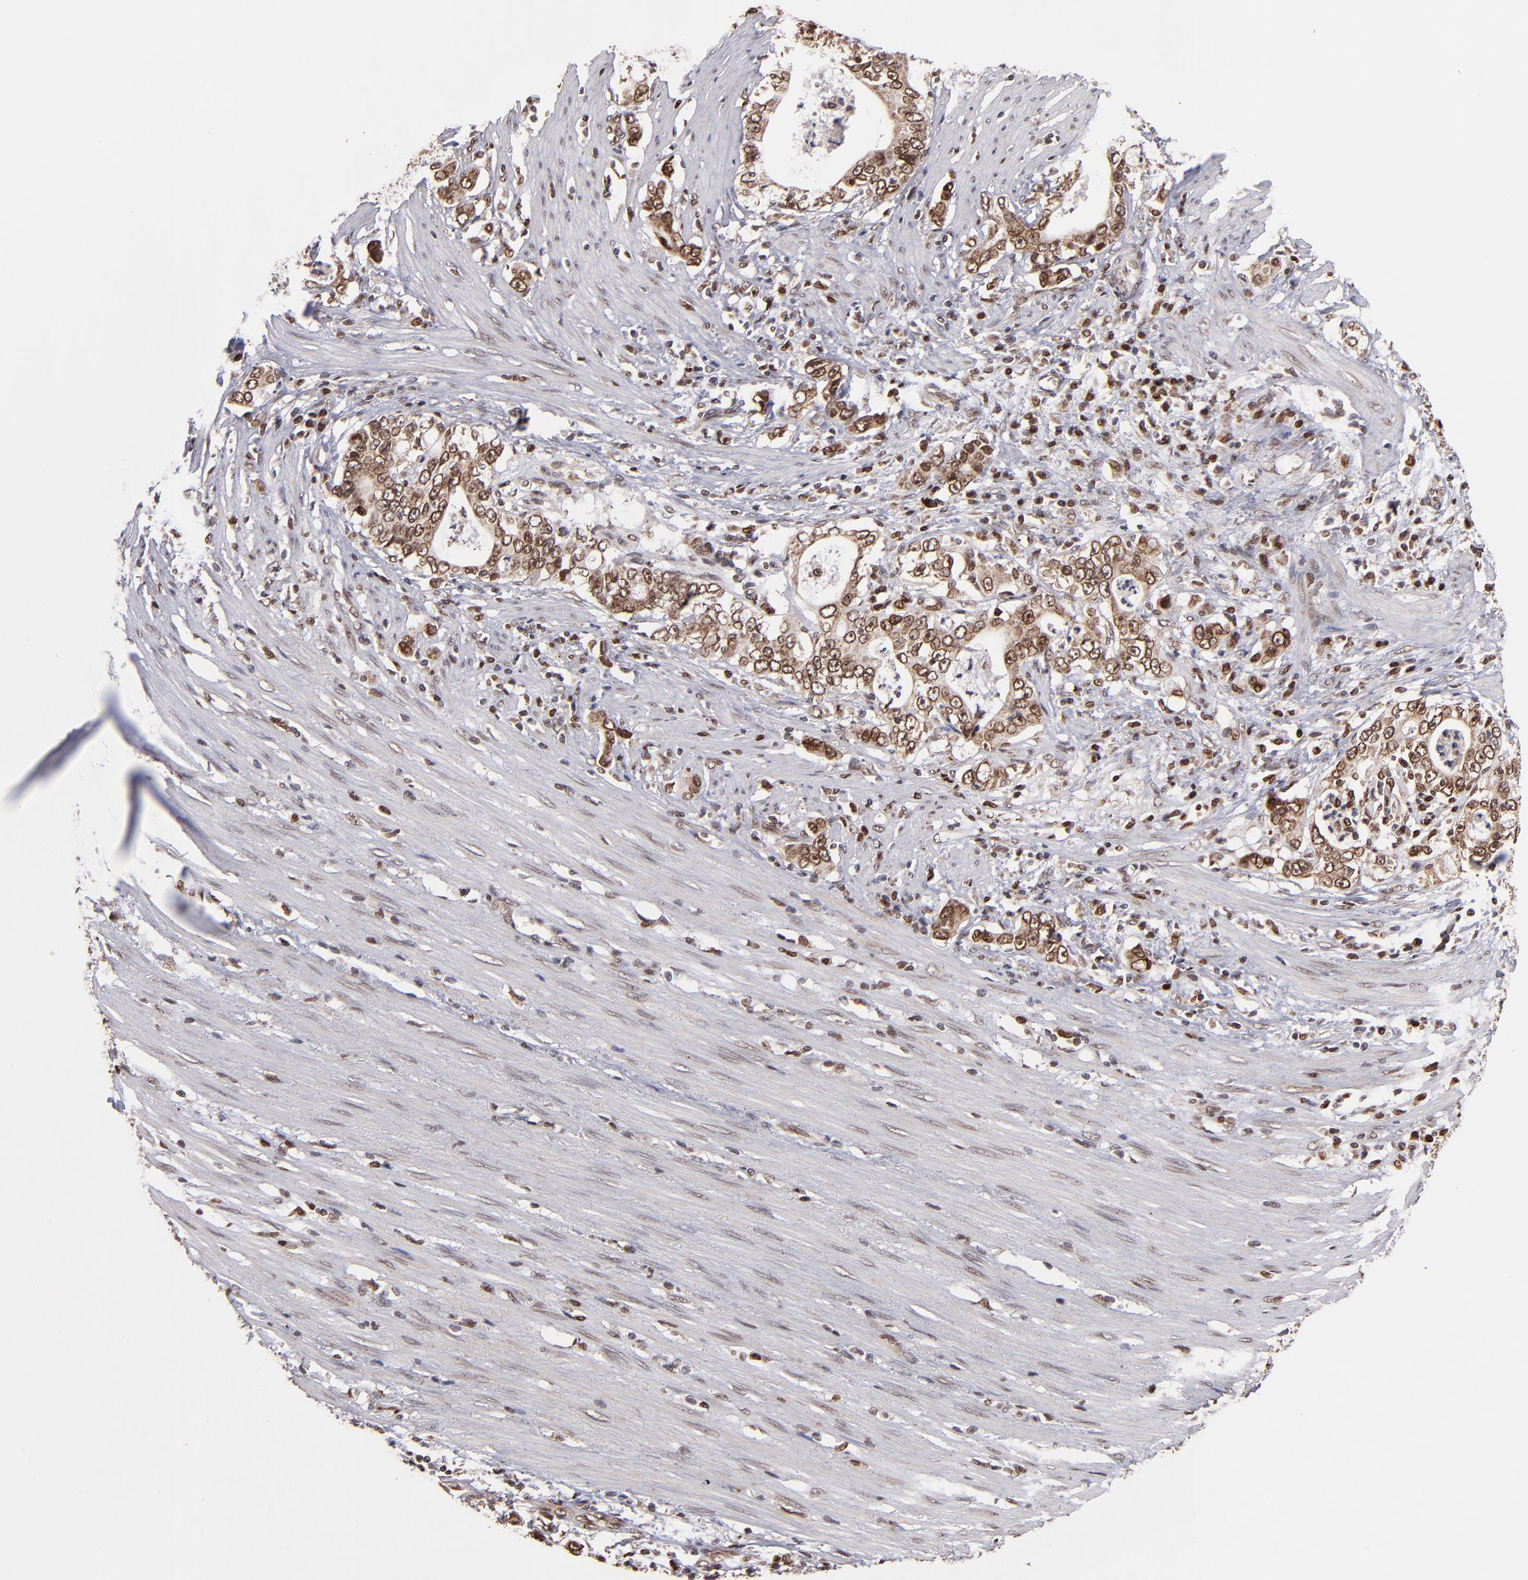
{"staining": {"intensity": "strong", "quantity": ">75%", "location": "cytoplasmic/membranous,nuclear"}, "tissue": "stomach cancer", "cell_type": "Tumor cells", "image_type": "cancer", "snomed": [{"axis": "morphology", "description": "Adenocarcinoma, NOS"}, {"axis": "topography", "description": "Stomach, lower"}], "caption": "IHC of stomach adenocarcinoma shows high levels of strong cytoplasmic/membranous and nuclear staining in approximately >75% of tumor cells.", "gene": "TOP1MT", "patient": {"sex": "female", "age": 72}}